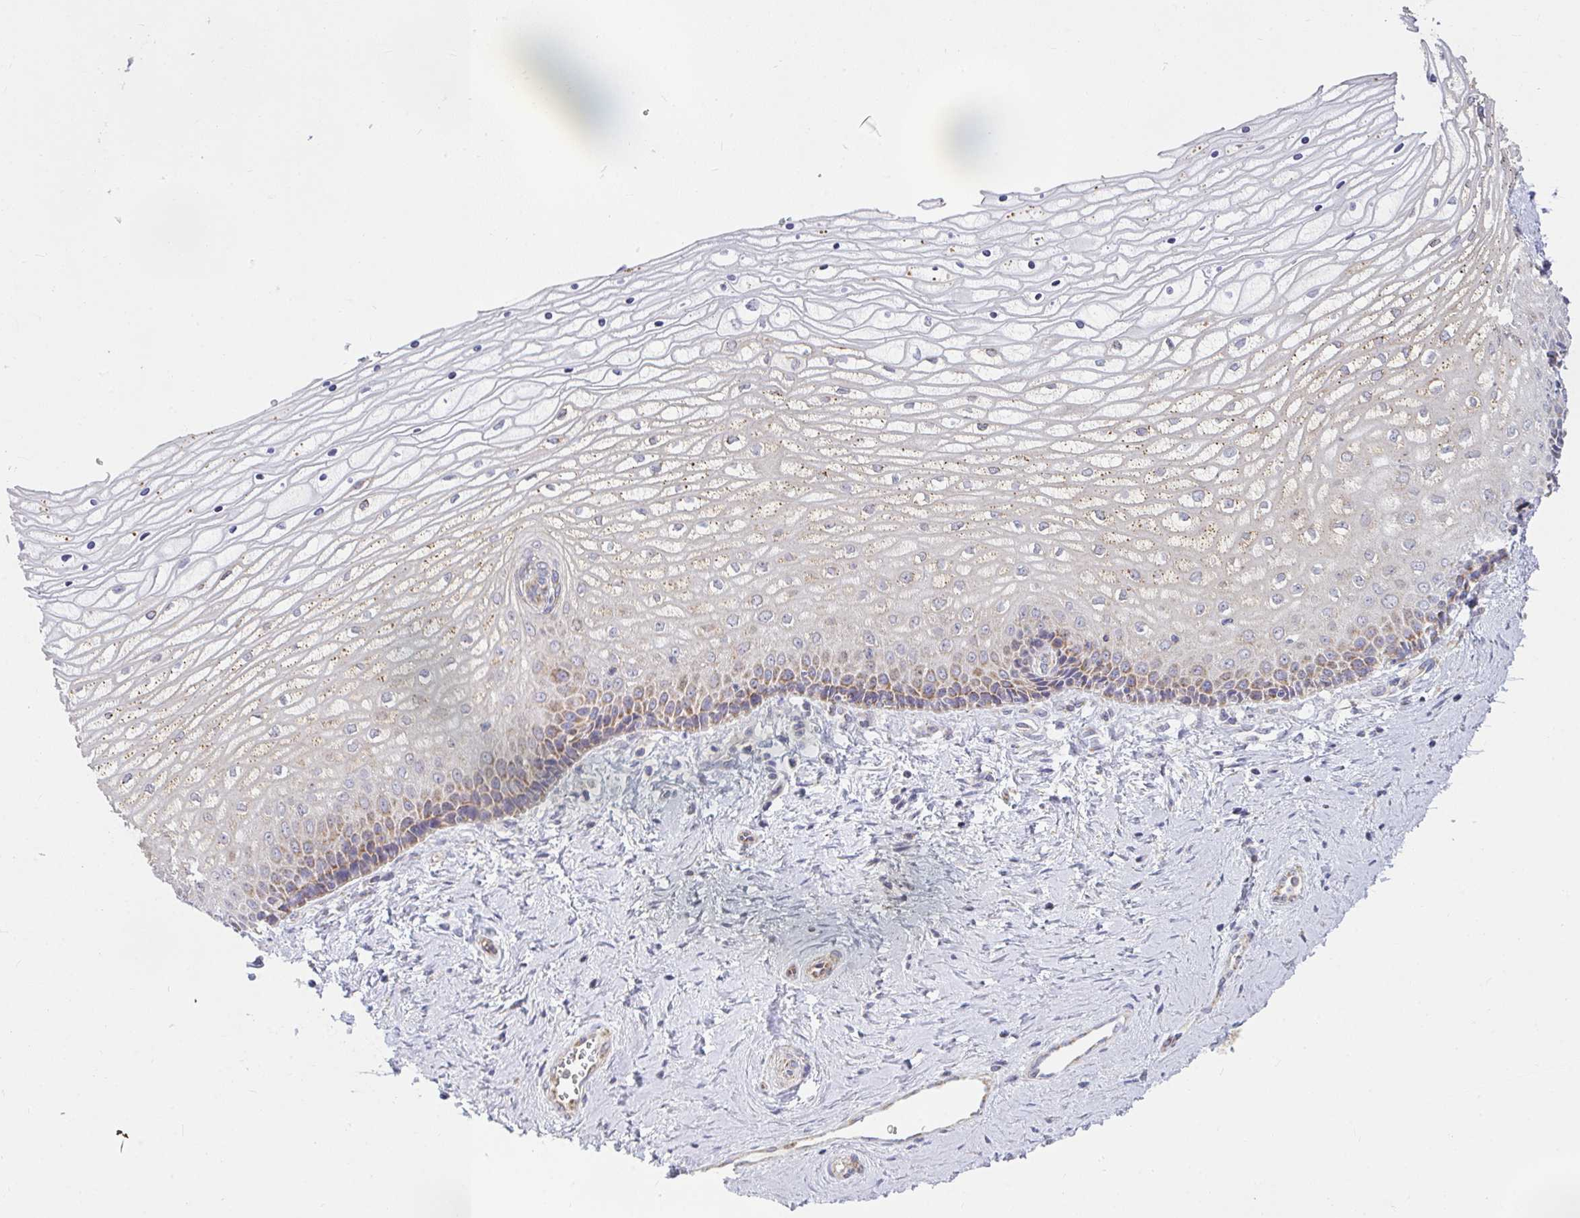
{"staining": {"intensity": "moderate", "quantity": "25%-75%", "location": "cytoplasmic/membranous"}, "tissue": "vagina", "cell_type": "Squamous epithelial cells", "image_type": "normal", "snomed": [{"axis": "morphology", "description": "Normal tissue, NOS"}, {"axis": "topography", "description": "Vagina"}], "caption": "Vagina was stained to show a protein in brown. There is medium levels of moderate cytoplasmic/membranous staining in approximately 25%-75% of squamous epithelial cells. (brown staining indicates protein expression, while blue staining denotes nuclei).", "gene": "SRRM4", "patient": {"sex": "female", "age": 45}}